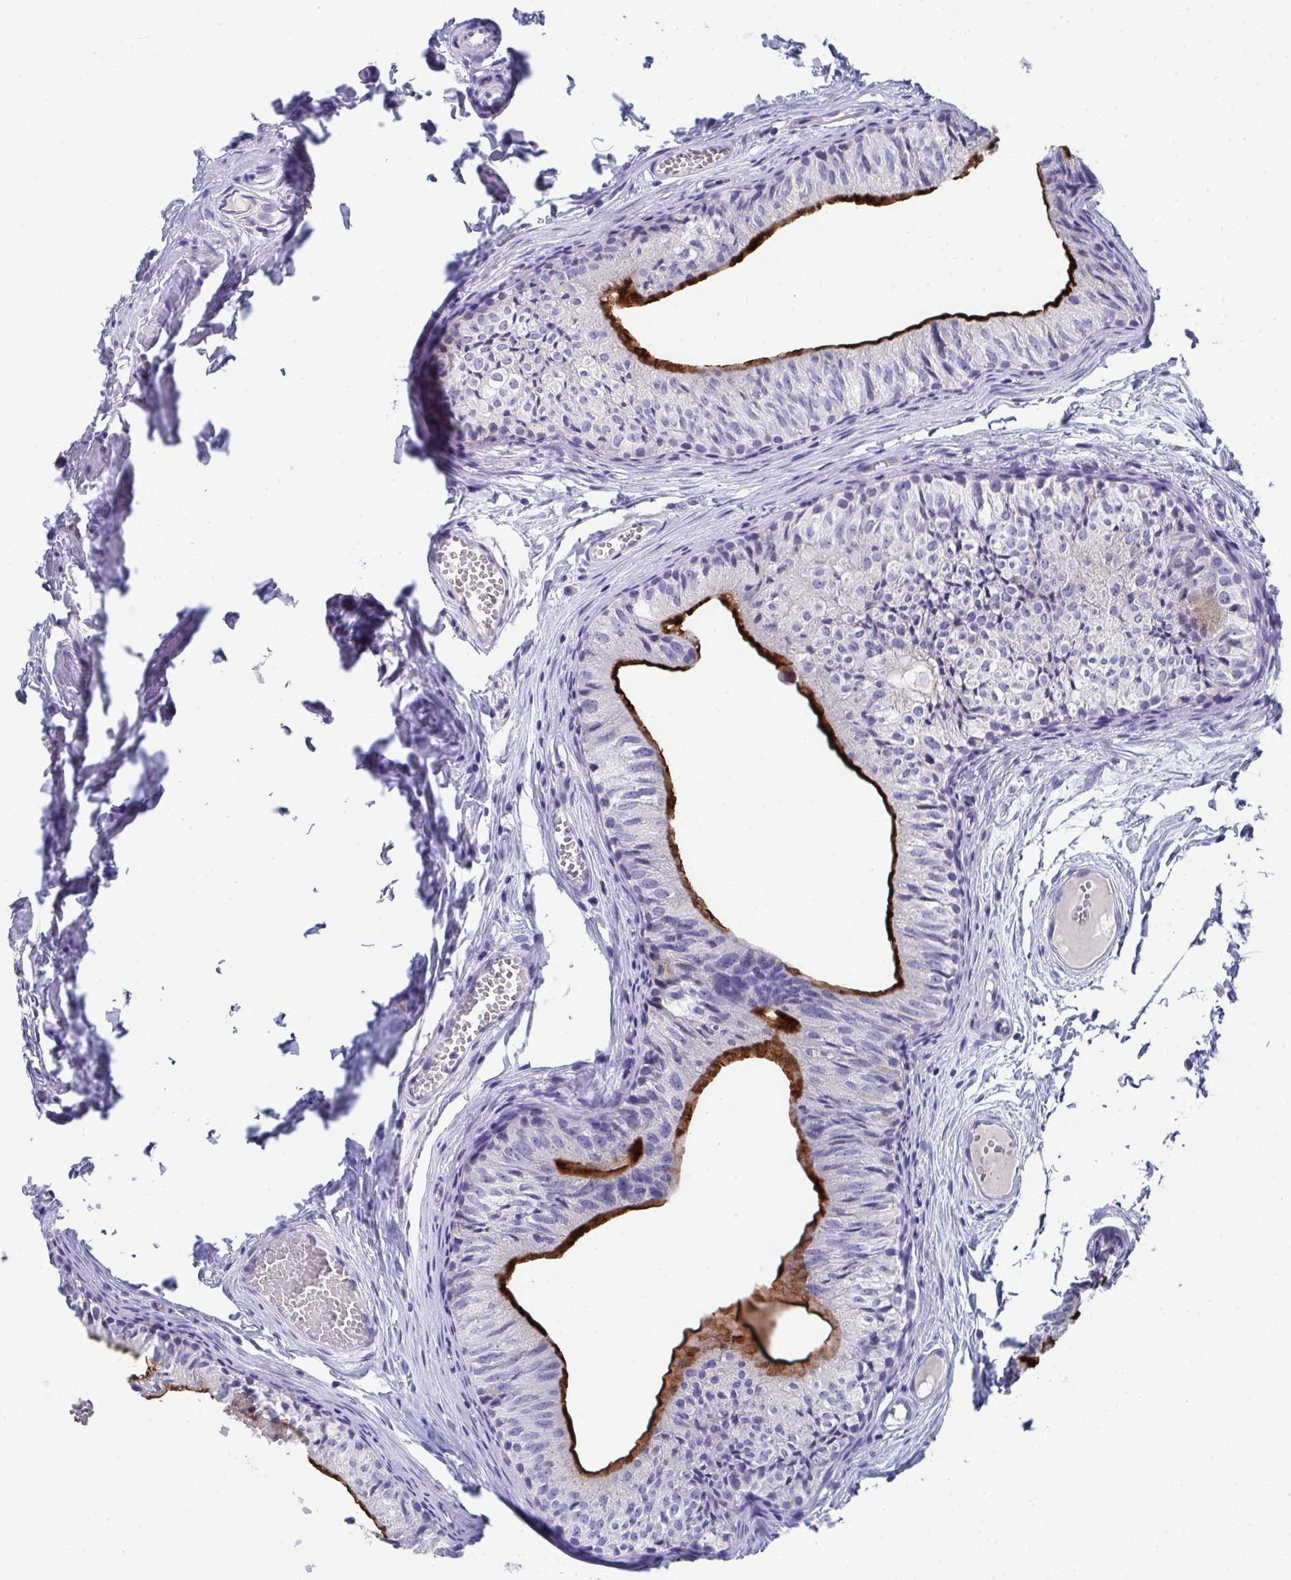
{"staining": {"intensity": "strong", "quantity": "<25%", "location": "cytoplasmic/membranous"}, "tissue": "epididymis", "cell_type": "Glandular cells", "image_type": "normal", "snomed": [{"axis": "morphology", "description": "Normal tissue, NOS"}, {"axis": "topography", "description": "Epididymis"}], "caption": "This micrograph exhibits immunohistochemistry (IHC) staining of benign epididymis, with medium strong cytoplasmic/membranous expression in about <25% of glandular cells.", "gene": "TMPRSS2", "patient": {"sex": "male", "age": 25}}